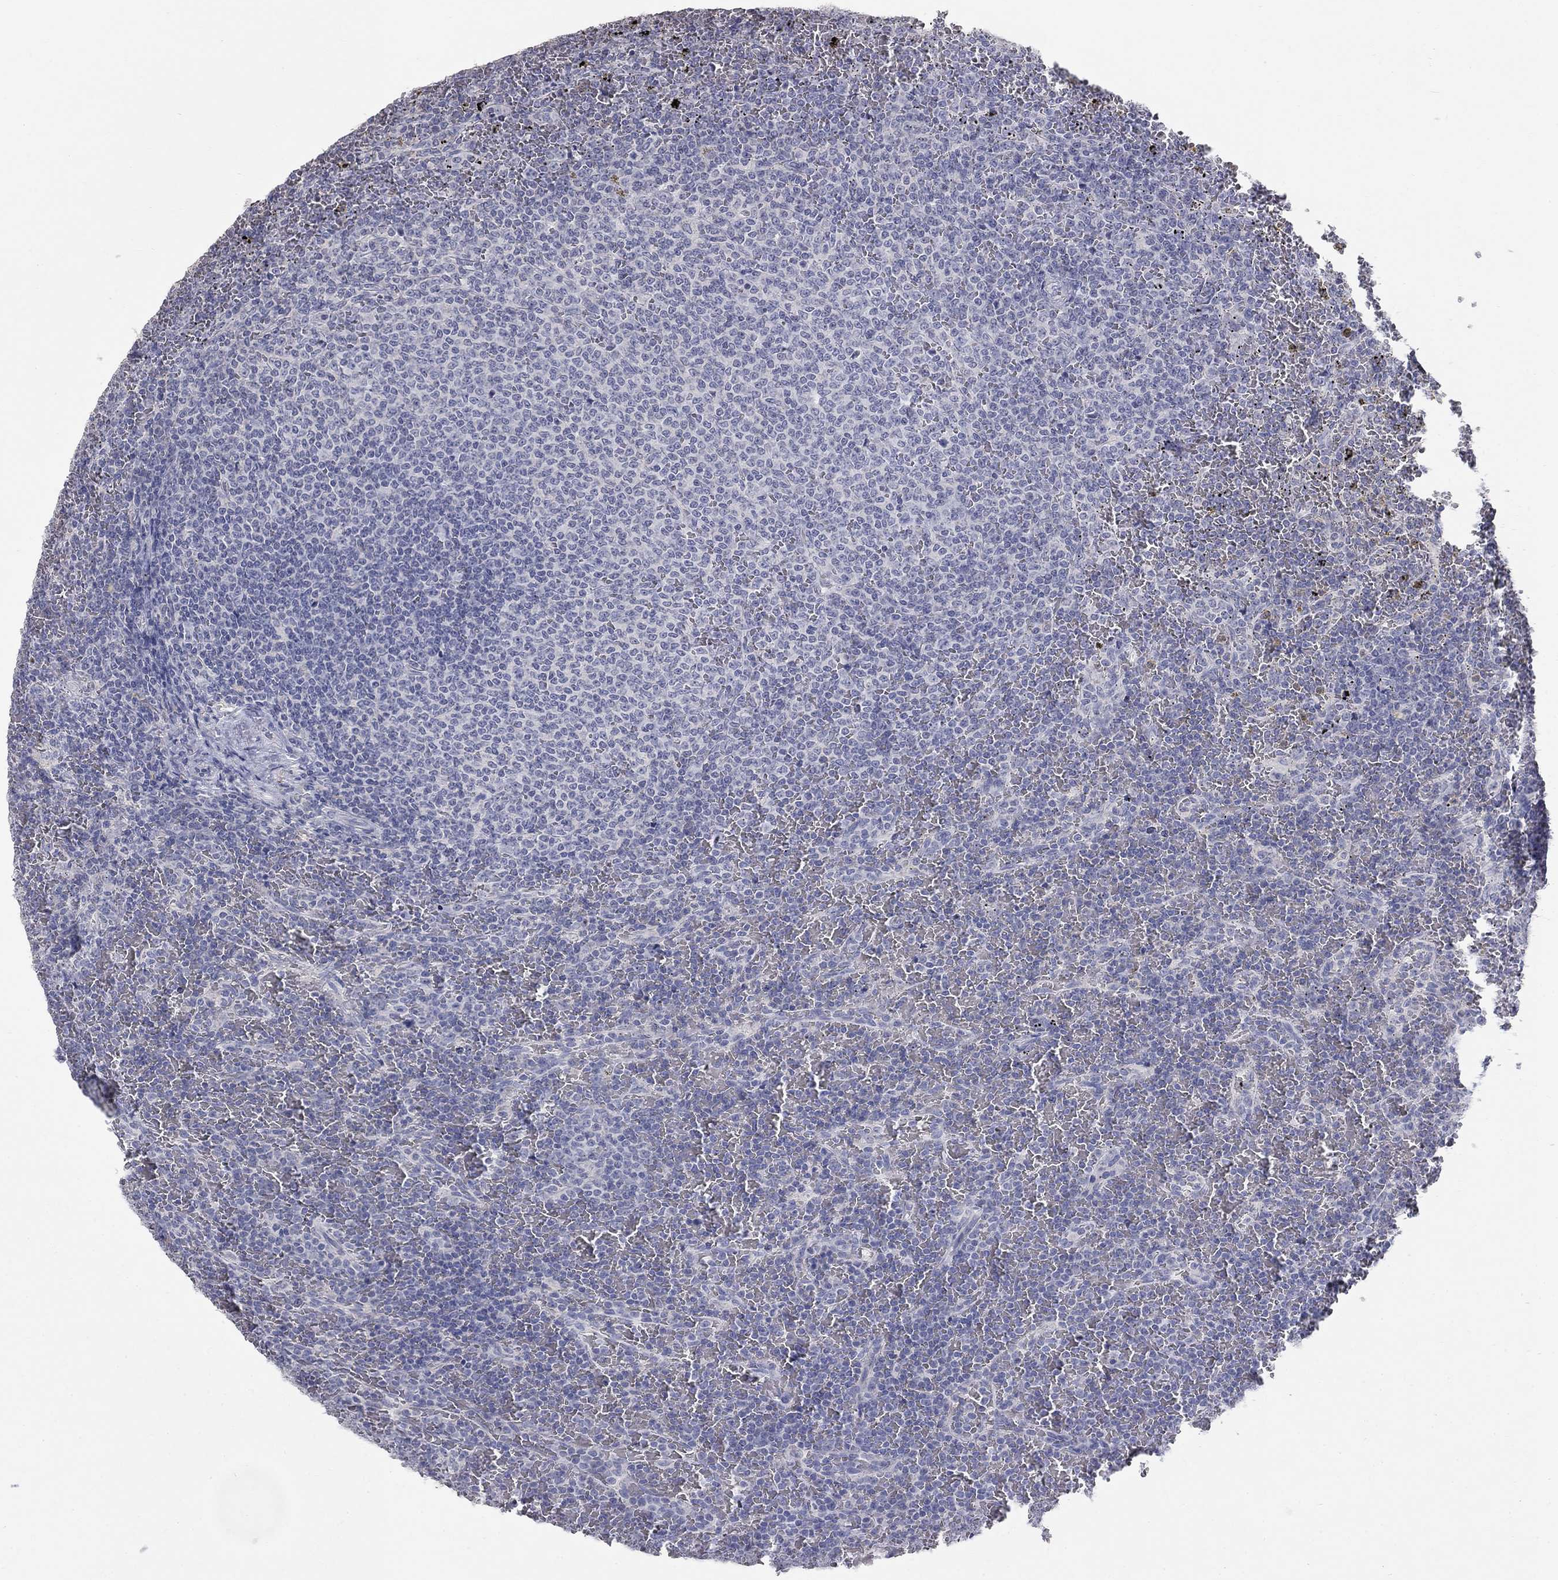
{"staining": {"intensity": "negative", "quantity": "none", "location": "none"}, "tissue": "lymphoma", "cell_type": "Tumor cells", "image_type": "cancer", "snomed": [{"axis": "morphology", "description": "Malignant lymphoma, non-Hodgkin's type, Low grade"}, {"axis": "topography", "description": "Spleen"}], "caption": "This is a histopathology image of immunohistochemistry staining of lymphoma, which shows no staining in tumor cells. The staining is performed using DAB (3,3'-diaminobenzidine) brown chromogen with nuclei counter-stained in using hematoxylin.", "gene": "PTH1R", "patient": {"sex": "female", "age": 77}}